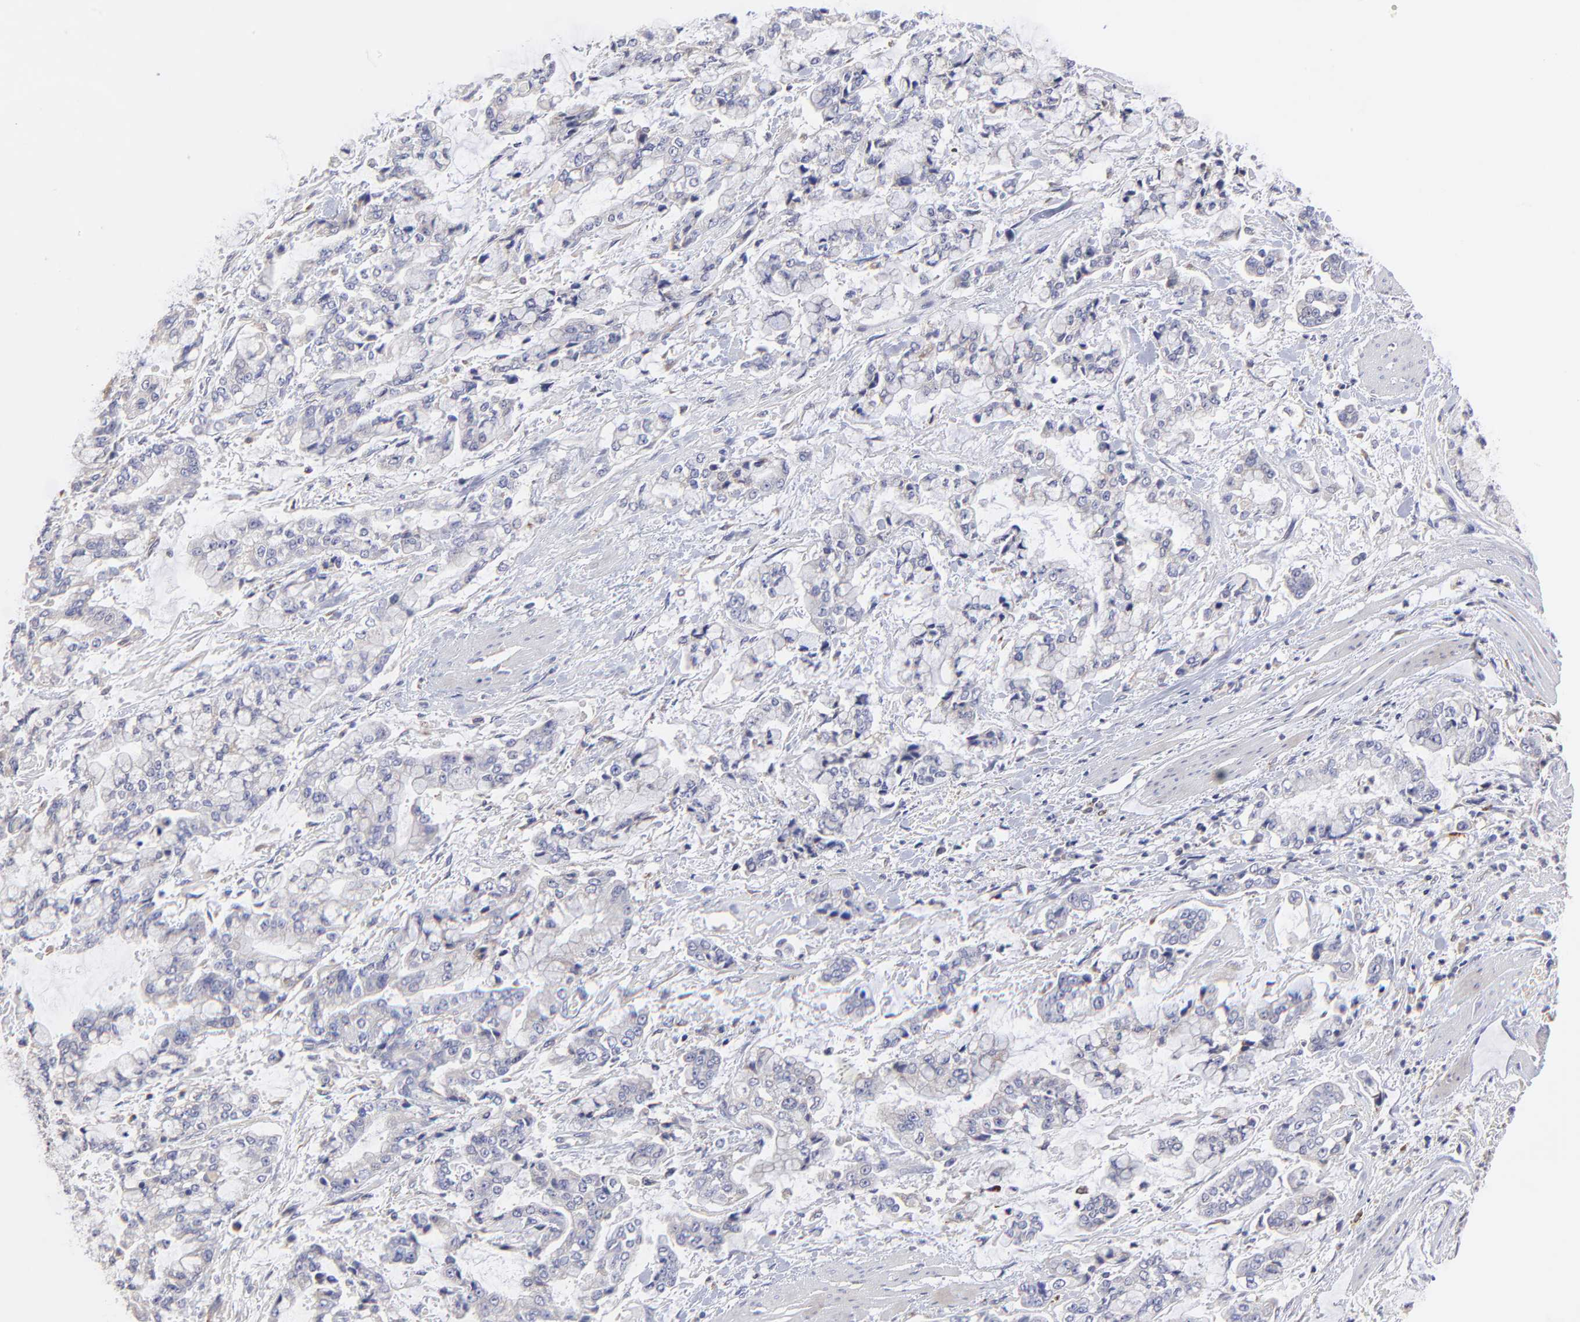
{"staining": {"intensity": "weak", "quantity": "<25%", "location": "cytoplasmic/membranous"}, "tissue": "stomach cancer", "cell_type": "Tumor cells", "image_type": "cancer", "snomed": [{"axis": "morphology", "description": "Normal tissue, NOS"}, {"axis": "morphology", "description": "Adenocarcinoma, NOS"}, {"axis": "topography", "description": "Stomach, upper"}, {"axis": "topography", "description": "Stomach"}], "caption": "Immunohistochemistry (IHC) of adenocarcinoma (stomach) exhibits no expression in tumor cells.", "gene": "GCSAM", "patient": {"sex": "male", "age": 76}}